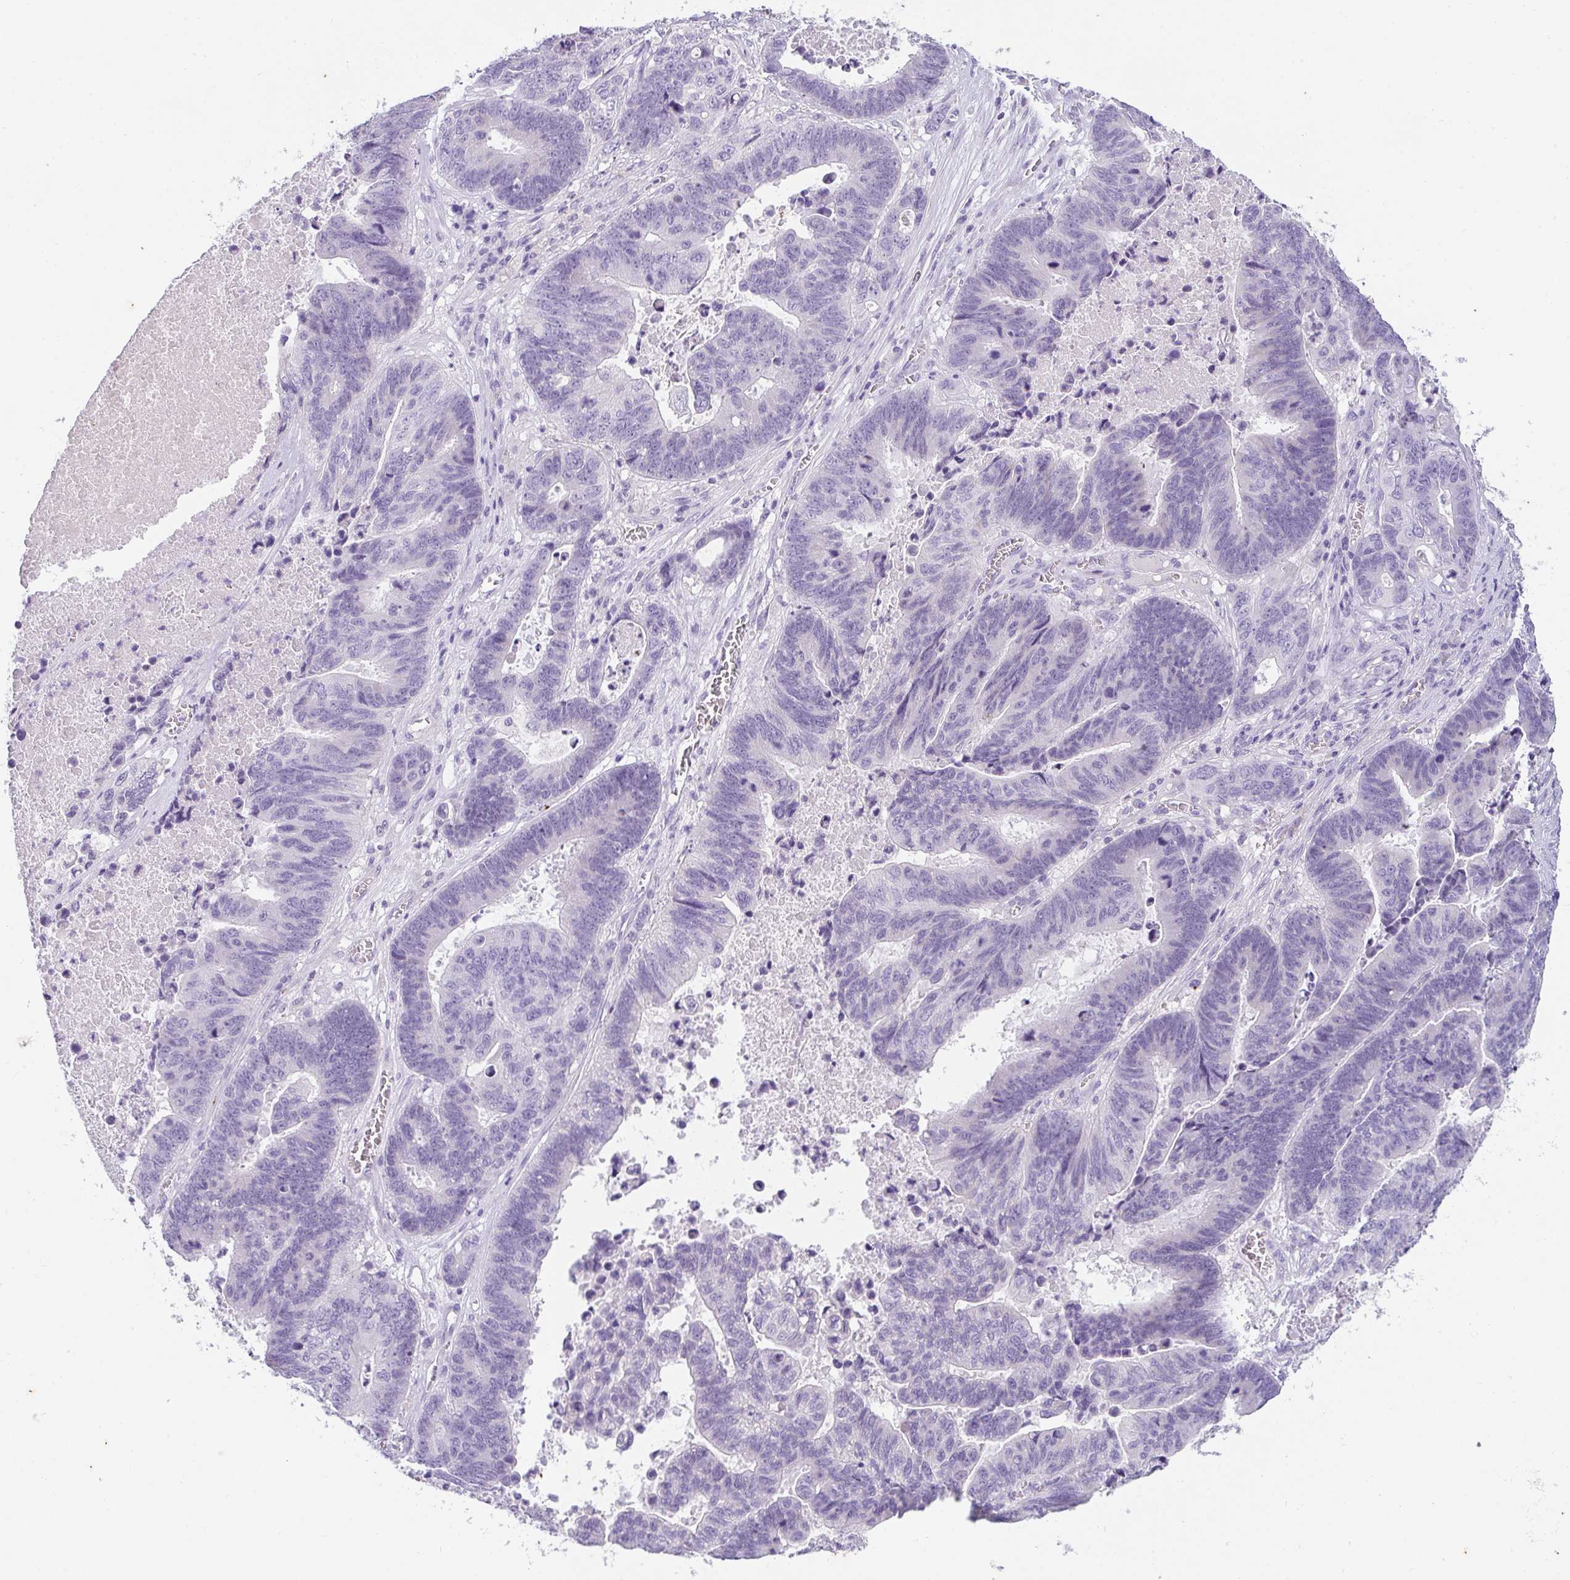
{"staining": {"intensity": "negative", "quantity": "none", "location": "none"}, "tissue": "lung cancer", "cell_type": "Tumor cells", "image_type": "cancer", "snomed": [{"axis": "morphology", "description": "Aneuploidy"}, {"axis": "morphology", "description": "Adenocarcinoma, NOS"}, {"axis": "morphology", "description": "Adenocarcinoma primary or metastatic"}, {"axis": "topography", "description": "Lung"}], "caption": "Immunohistochemical staining of adenocarcinoma (lung) demonstrates no significant positivity in tumor cells. The staining was performed using DAB to visualize the protein expression in brown, while the nuclei were stained in blue with hematoxylin (Magnification: 20x).", "gene": "COX7B", "patient": {"sex": "female", "age": 75}}